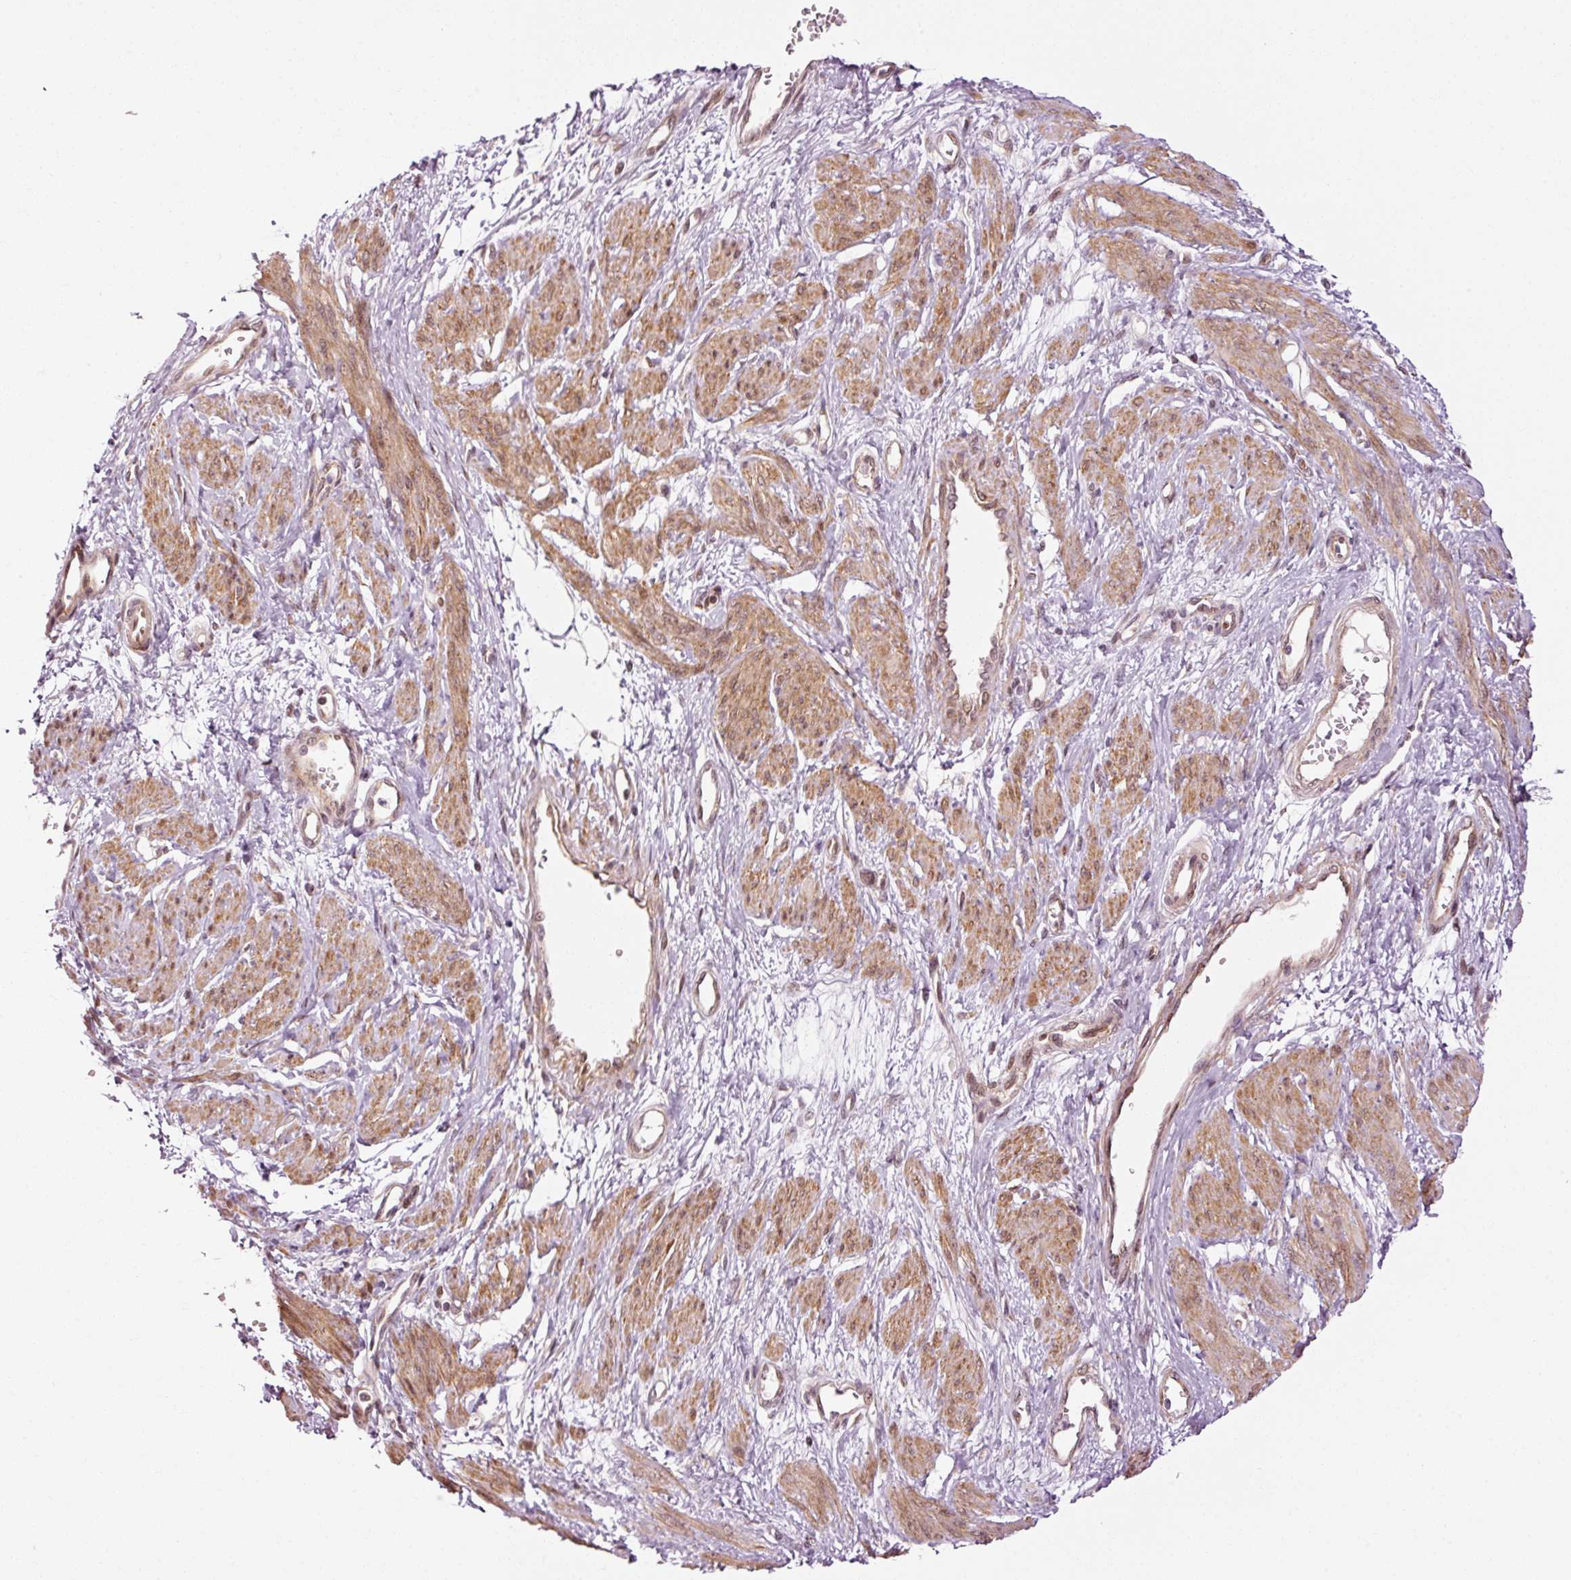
{"staining": {"intensity": "moderate", "quantity": ">75%", "location": "cytoplasmic/membranous"}, "tissue": "smooth muscle", "cell_type": "Smooth muscle cells", "image_type": "normal", "snomed": [{"axis": "morphology", "description": "Normal tissue, NOS"}, {"axis": "topography", "description": "Smooth muscle"}, {"axis": "topography", "description": "Uterus"}], "caption": "DAB immunohistochemical staining of benign smooth muscle displays moderate cytoplasmic/membranous protein positivity in approximately >75% of smooth muscle cells. The protein of interest is shown in brown color, while the nuclei are stained blue.", "gene": "ANKRD20A1", "patient": {"sex": "female", "age": 39}}